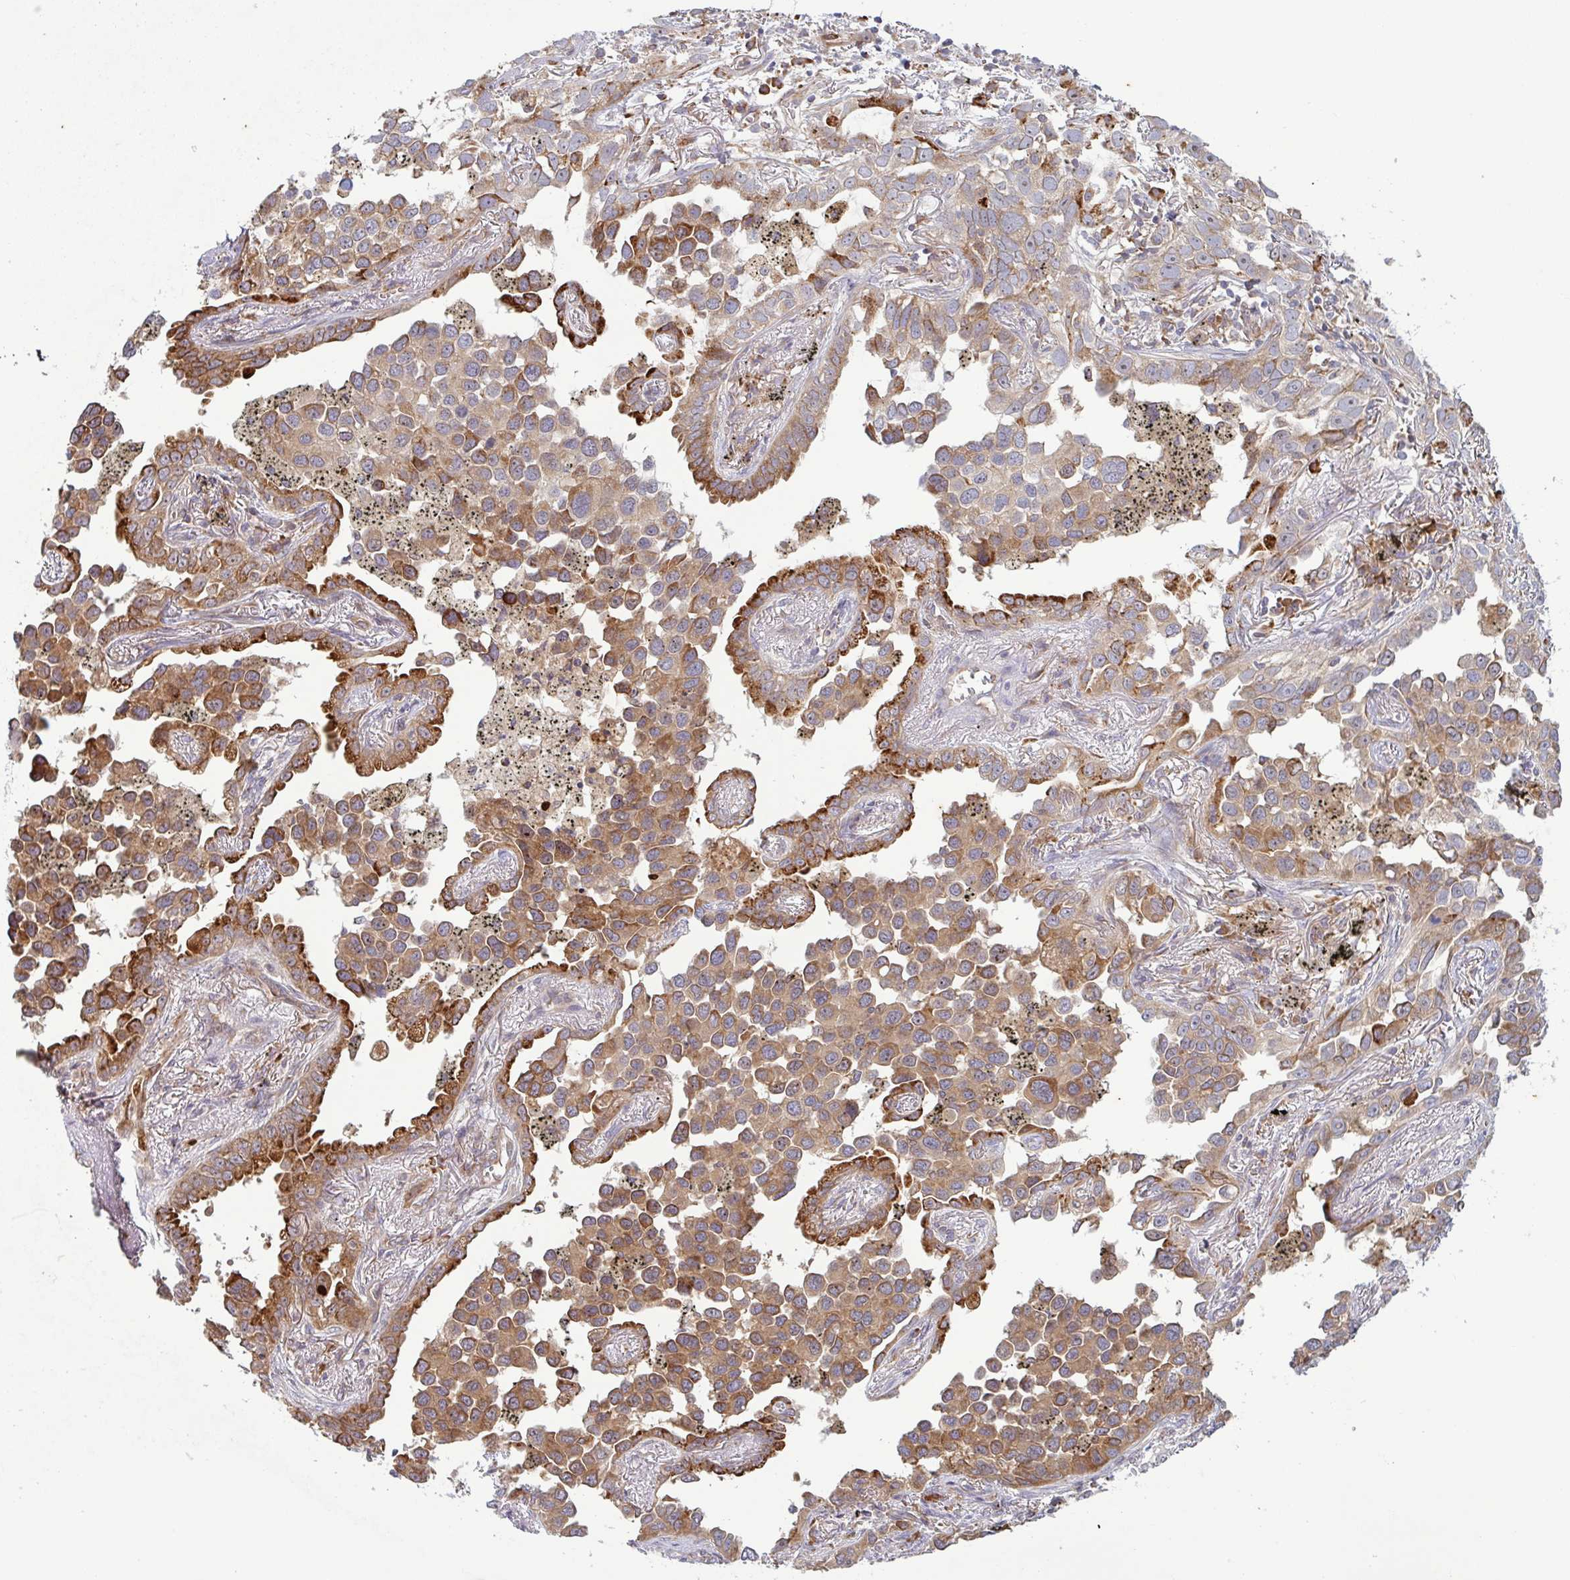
{"staining": {"intensity": "strong", "quantity": ">75%", "location": "cytoplasmic/membranous"}, "tissue": "lung cancer", "cell_type": "Tumor cells", "image_type": "cancer", "snomed": [{"axis": "morphology", "description": "Adenocarcinoma, NOS"}, {"axis": "topography", "description": "Lung"}], "caption": "IHC staining of lung adenocarcinoma, which shows high levels of strong cytoplasmic/membranous positivity in approximately >75% of tumor cells indicating strong cytoplasmic/membranous protein staining. The staining was performed using DAB (brown) for protein detection and nuclei were counterstained in hematoxylin (blue).", "gene": "RIT1", "patient": {"sex": "male", "age": 67}}